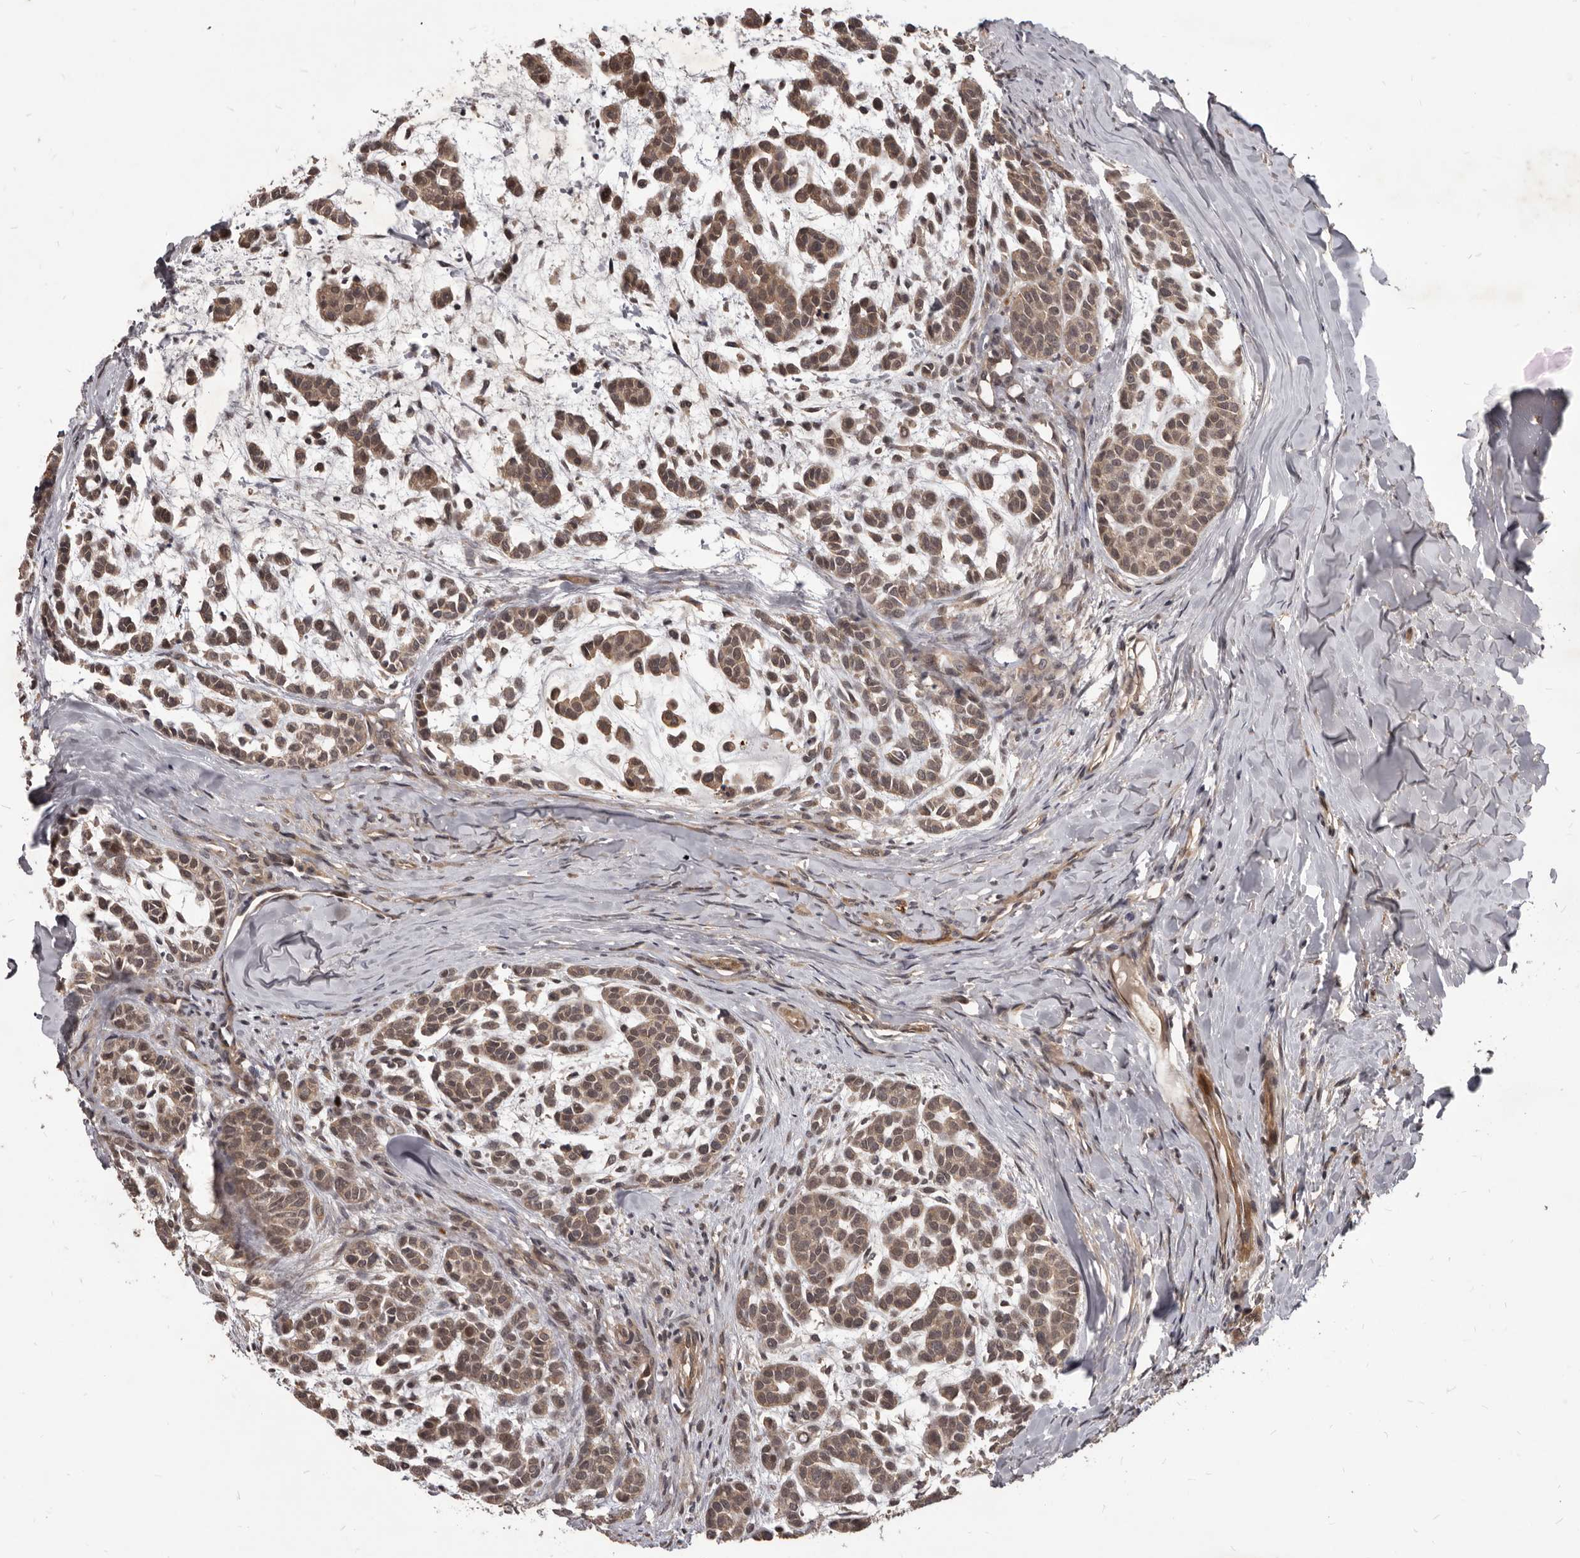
{"staining": {"intensity": "moderate", "quantity": ">75%", "location": "cytoplasmic/membranous"}, "tissue": "head and neck cancer", "cell_type": "Tumor cells", "image_type": "cancer", "snomed": [{"axis": "morphology", "description": "Adenocarcinoma, NOS"}, {"axis": "morphology", "description": "Adenoma, NOS"}, {"axis": "topography", "description": "Head-Neck"}], "caption": "DAB (3,3'-diaminobenzidine) immunohistochemical staining of human head and neck cancer demonstrates moderate cytoplasmic/membranous protein positivity in about >75% of tumor cells. The staining was performed using DAB (3,3'-diaminobenzidine), with brown indicating positive protein expression. Nuclei are stained blue with hematoxylin.", "gene": "GABPB2", "patient": {"sex": "female", "age": 55}}